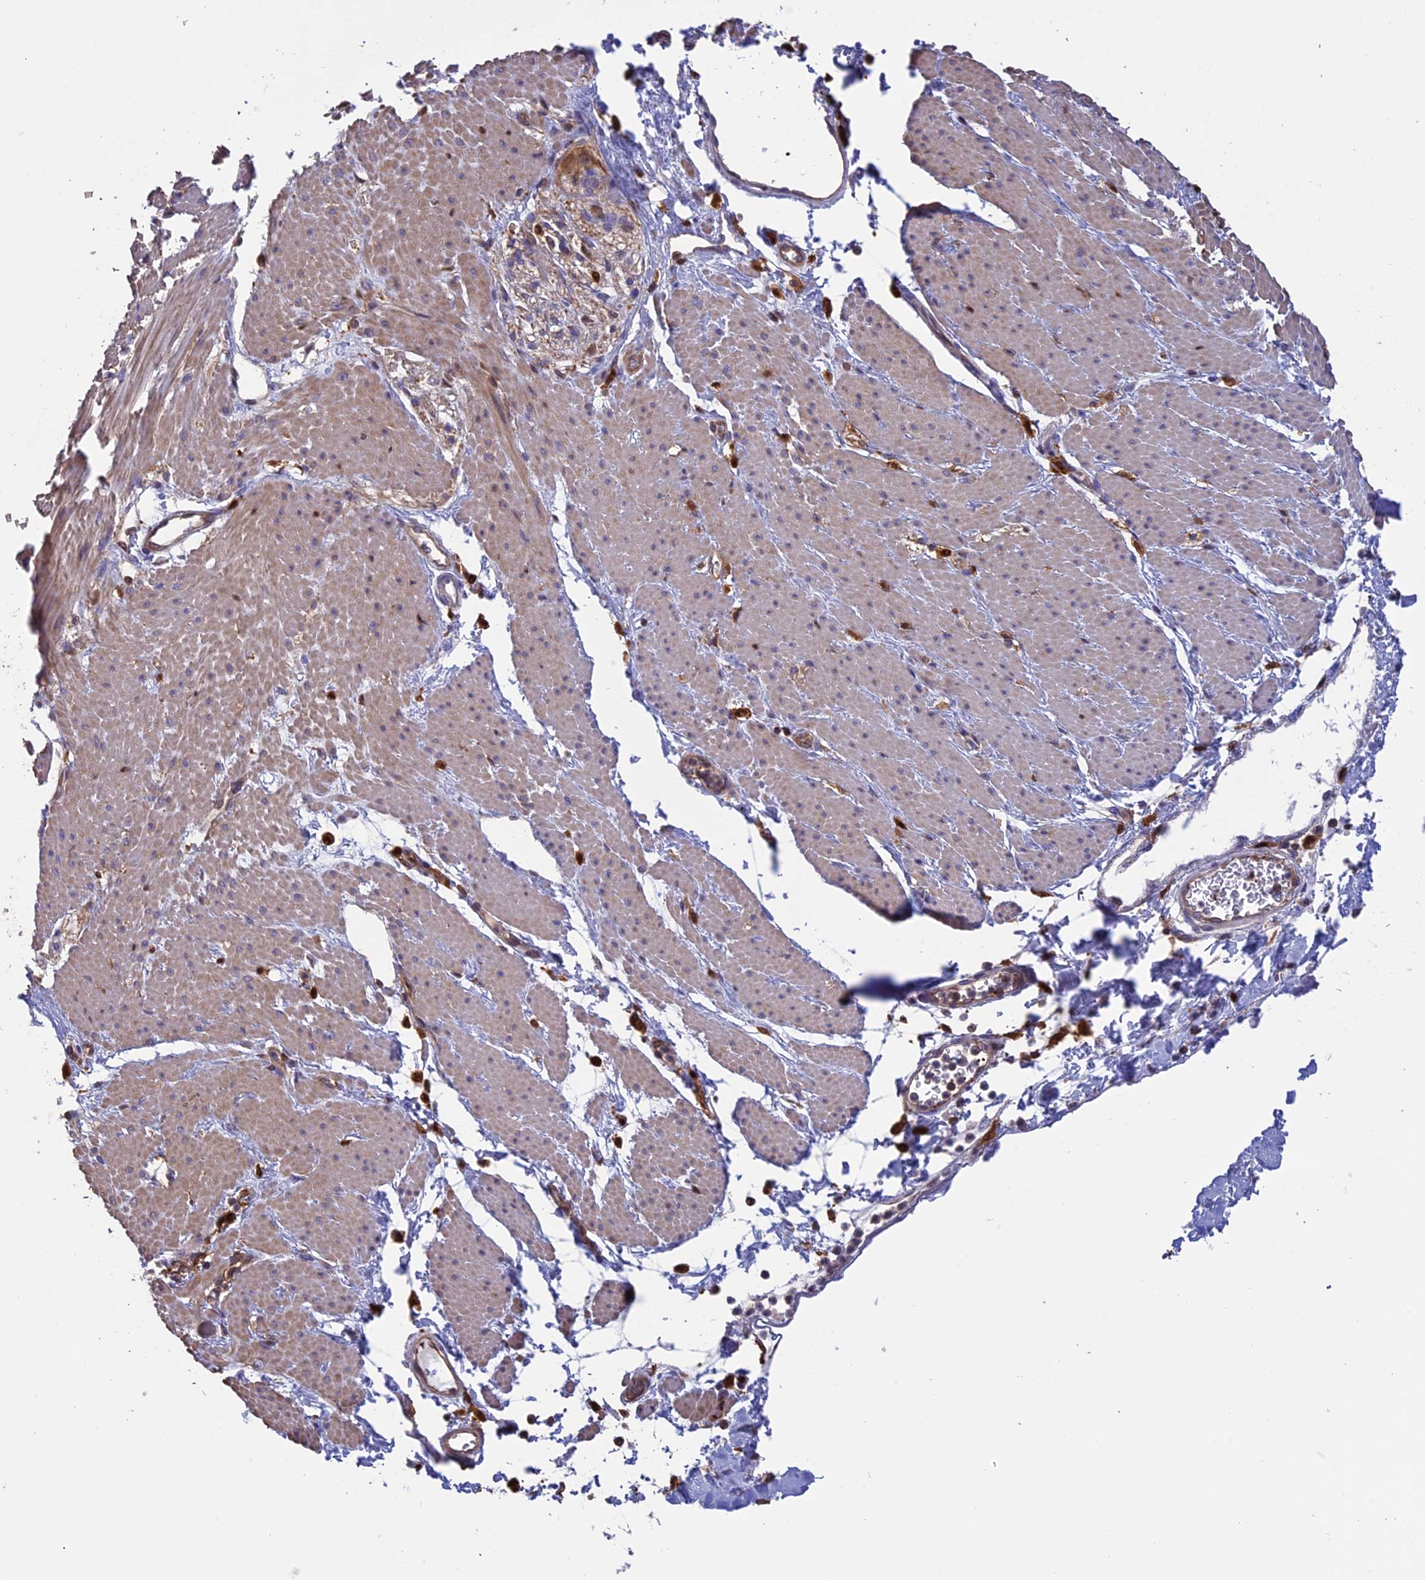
{"staining": {"intensity": "weak", "quantity": "<25%", "location": "cytoplasmic/membranous"}, "tissue": "adipose tissue", "cell_type": "Adipocytes", "image_type": "normal", "snomed": [{"axis": "morphology", "description": "Normal tissue, NOS"}, {"axis": "morphology", "description": "Adenocarcinoma, NOS"}, {"axis": "topography", "description": "Duodenum"}, {"axis": "topography", "description": "Peripheral nerve tissue"}], "caption": "Protein analysis of unremarkable adipose tissue exhibits no significant staining in adipocytes. (DAB immunohistochemistry visualized using brightfield microscopy, high magnification).", "gene": "ARHGAP18", "patient": {"sex": "female", "age": 60}}